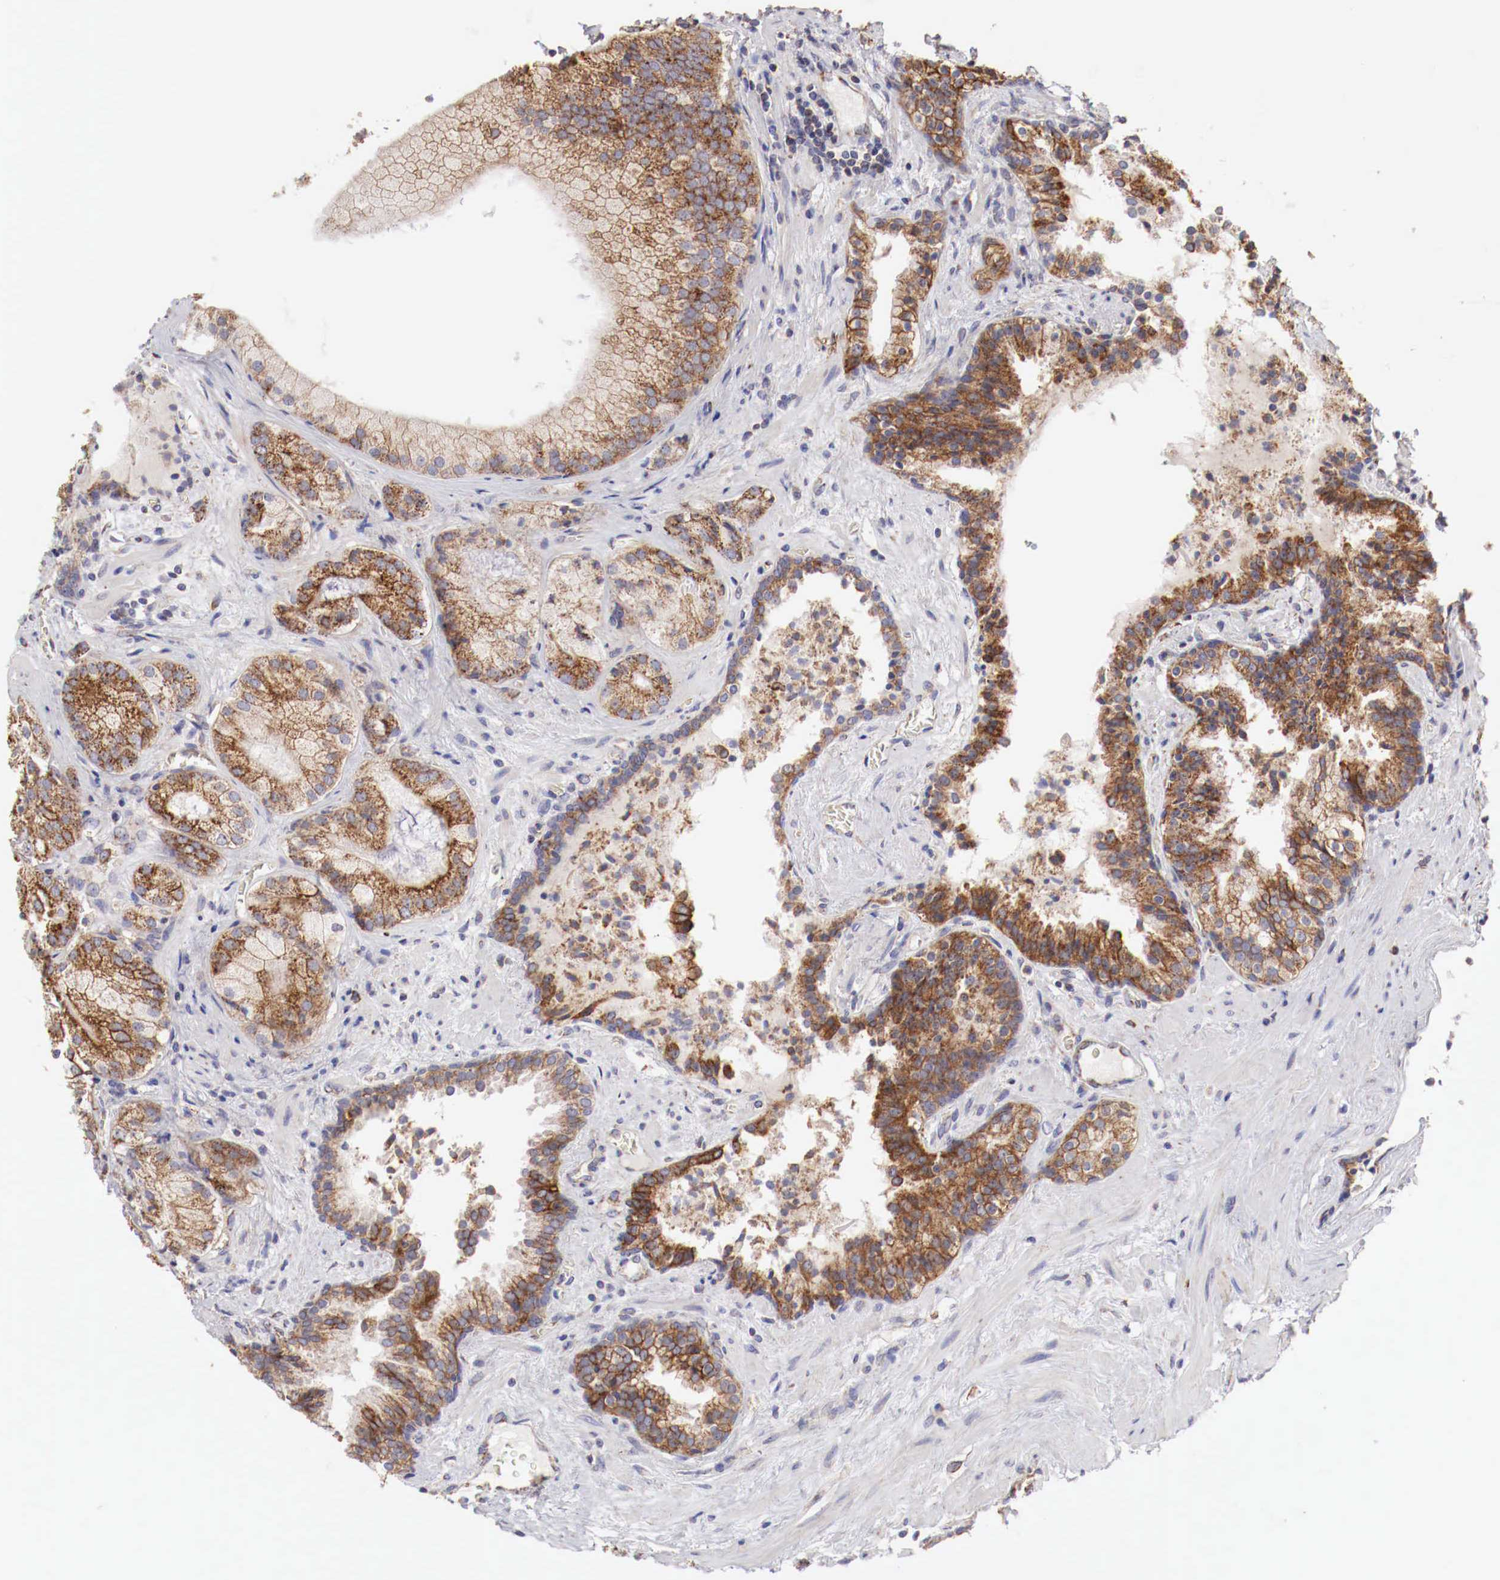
{"staining": {"intensity": "strong", "quantity": ">75%", "location": "cytoplasmic/membranous"}, "tissue": "prostate cancer", "cell_type": "Tumor cells", "image_type": "cancer", "snomed": [{"axis": "morphology", "description": "Adenocarcinoma, Medium grade"}, {"axis": "topography", "description": "Prostate"}], "caption": "High-power microscopy captured an IHC histopathology image of prostate cancer, revealing strong cytoplasmic/membranous expression in about >75% of tumor cells.", "gene": "XPNPEP3", "patient": {"sex": "male", "age": 70}}